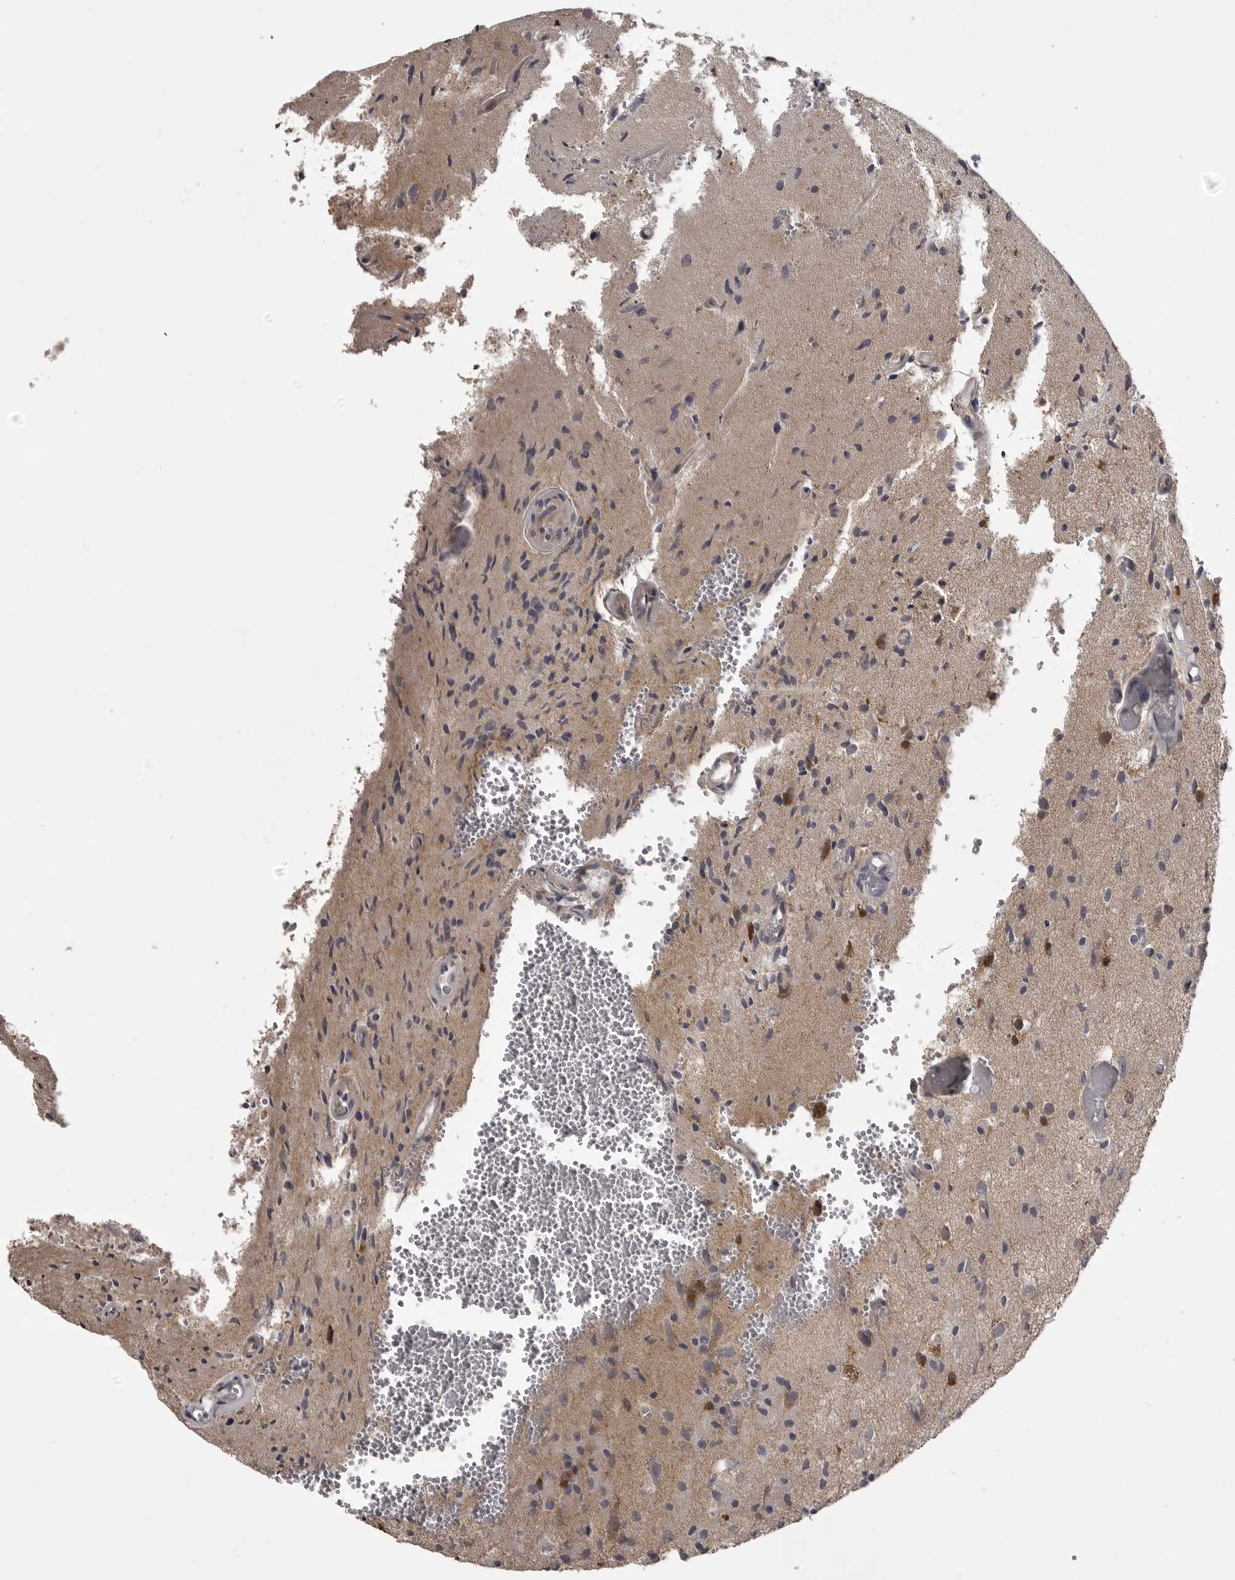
{"staining": {"intensity": "moderate", "quantity": "<25%", "location": "cytoplasmic/membranous"}, "tissue": "glioma", "cell_type": "Tumor cells", "image_type": "cancer", "snomed": [{"axis": "morphology", "description": "Normal tissue, NOS"}, {"axis": "morphology", "description": "Glioma, malignant, High grade"}, {"axis": "topography", "description": "Cerebral cortex"}], "caption": "This is a histology image of immunohistochemistry (IHC) staining of malignant glioma (high-grade), which shows moderate staining in the cytoplasmic/membranous of tumor cells.", "gene": "SNX16", "patient": {"sex": "male", "age": 77}}